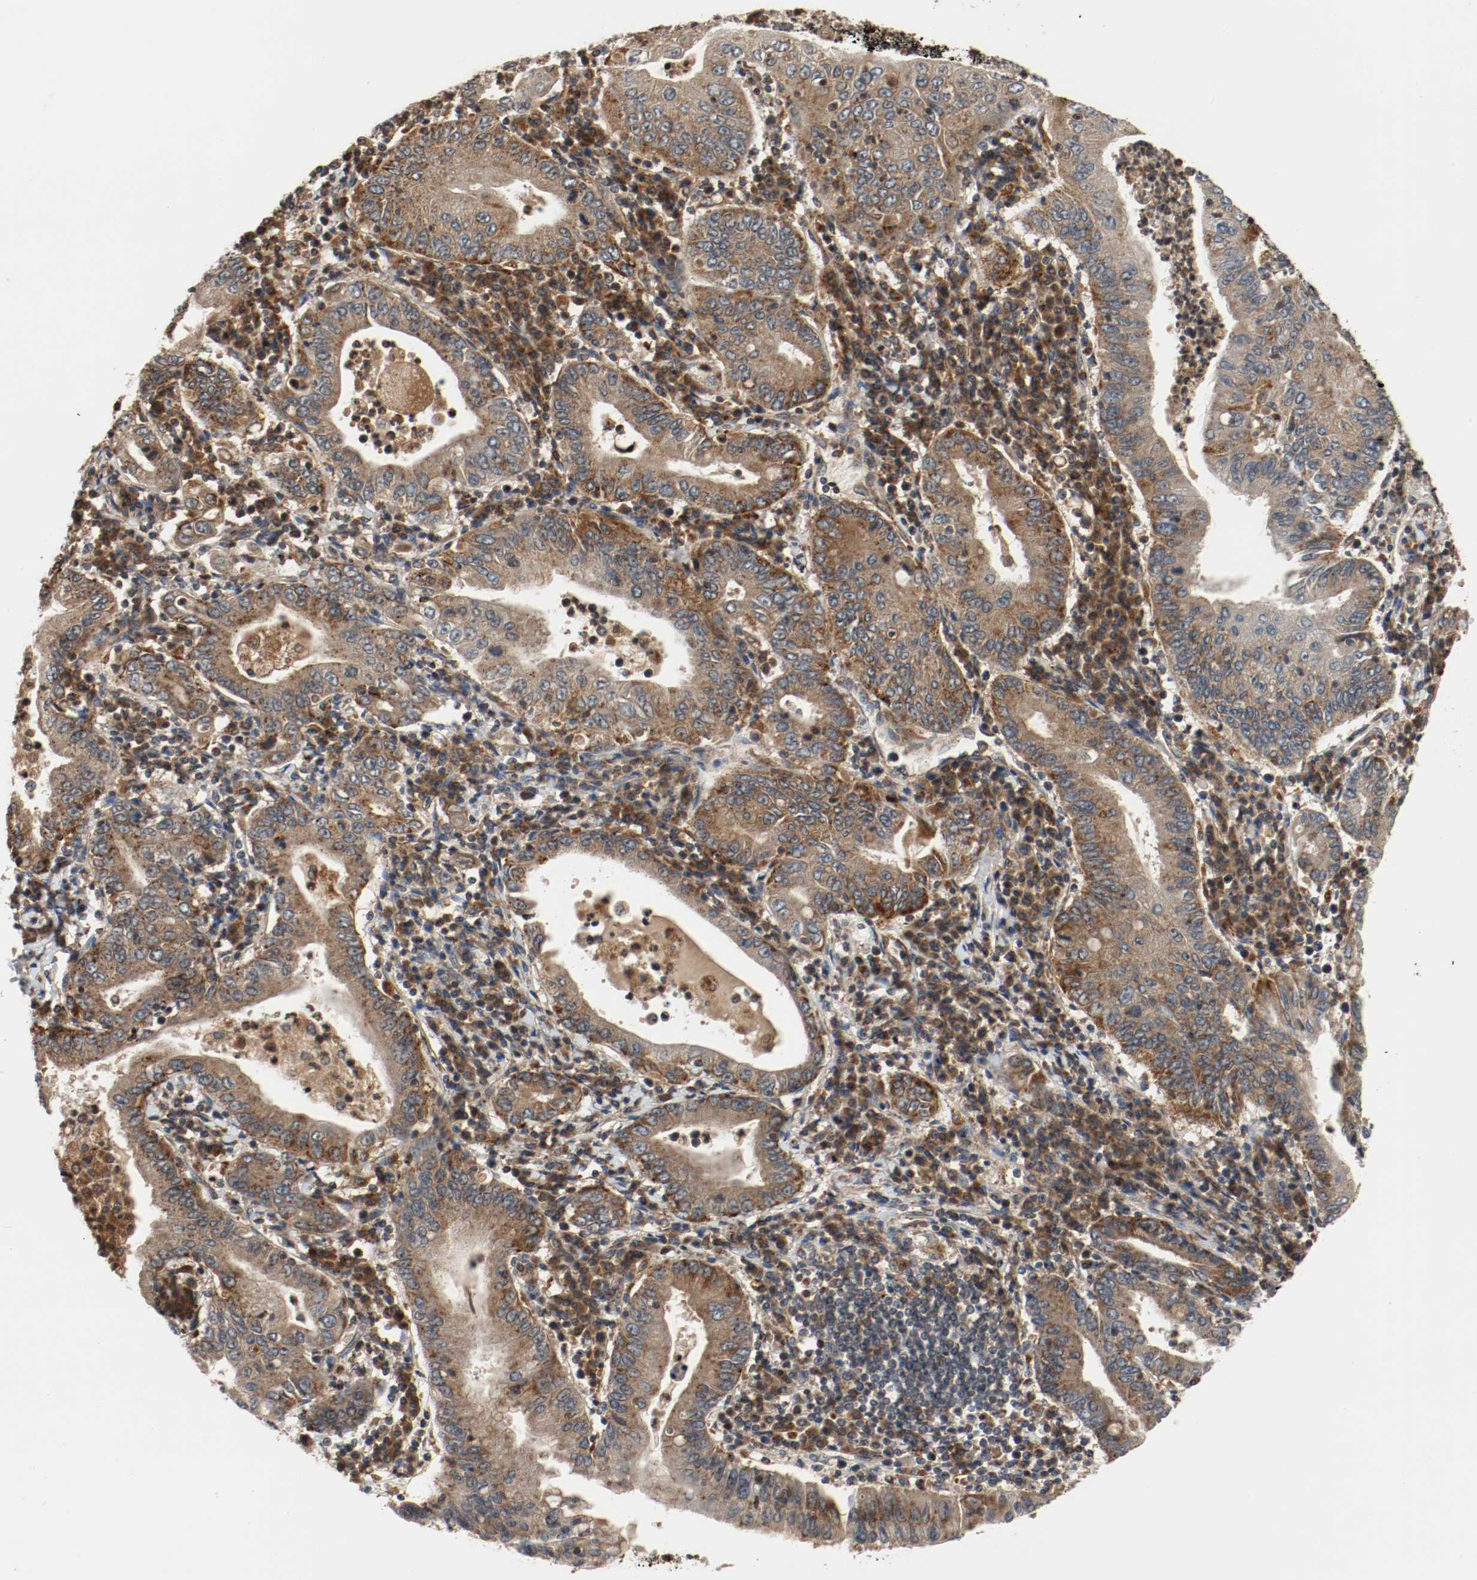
{"staining": {"intensity": "moderate", "quantity": ">75%", "location": "cytoplasmic/membranous"}, "tissue": "stomach cancer", "cell_type": "Tumor cells", "image_type": "cancer", "snomed": [{"axis": "morphology", "description": "Normal tissue, NOS"}, {"axis": "morphology", "description": "Adenocarcinoma, NOS"}, {"axis": "topography", "description": "Esophagus"}, {"axis": "topography", "description": "Stomach, upper"}, {"axis": "topography", "description": "Peripheral nerve tissue"}], "caption": "Tumor cells demonstrate medium levels of moderate cytoplasmic/membranous staining in about >75% of cells in stomach adenocarcinoma. The protein is shown in brown color, while the nuclei are stained blue.", "gene": "LAMP2", "patient": {"sex": "male", "age": 62}}